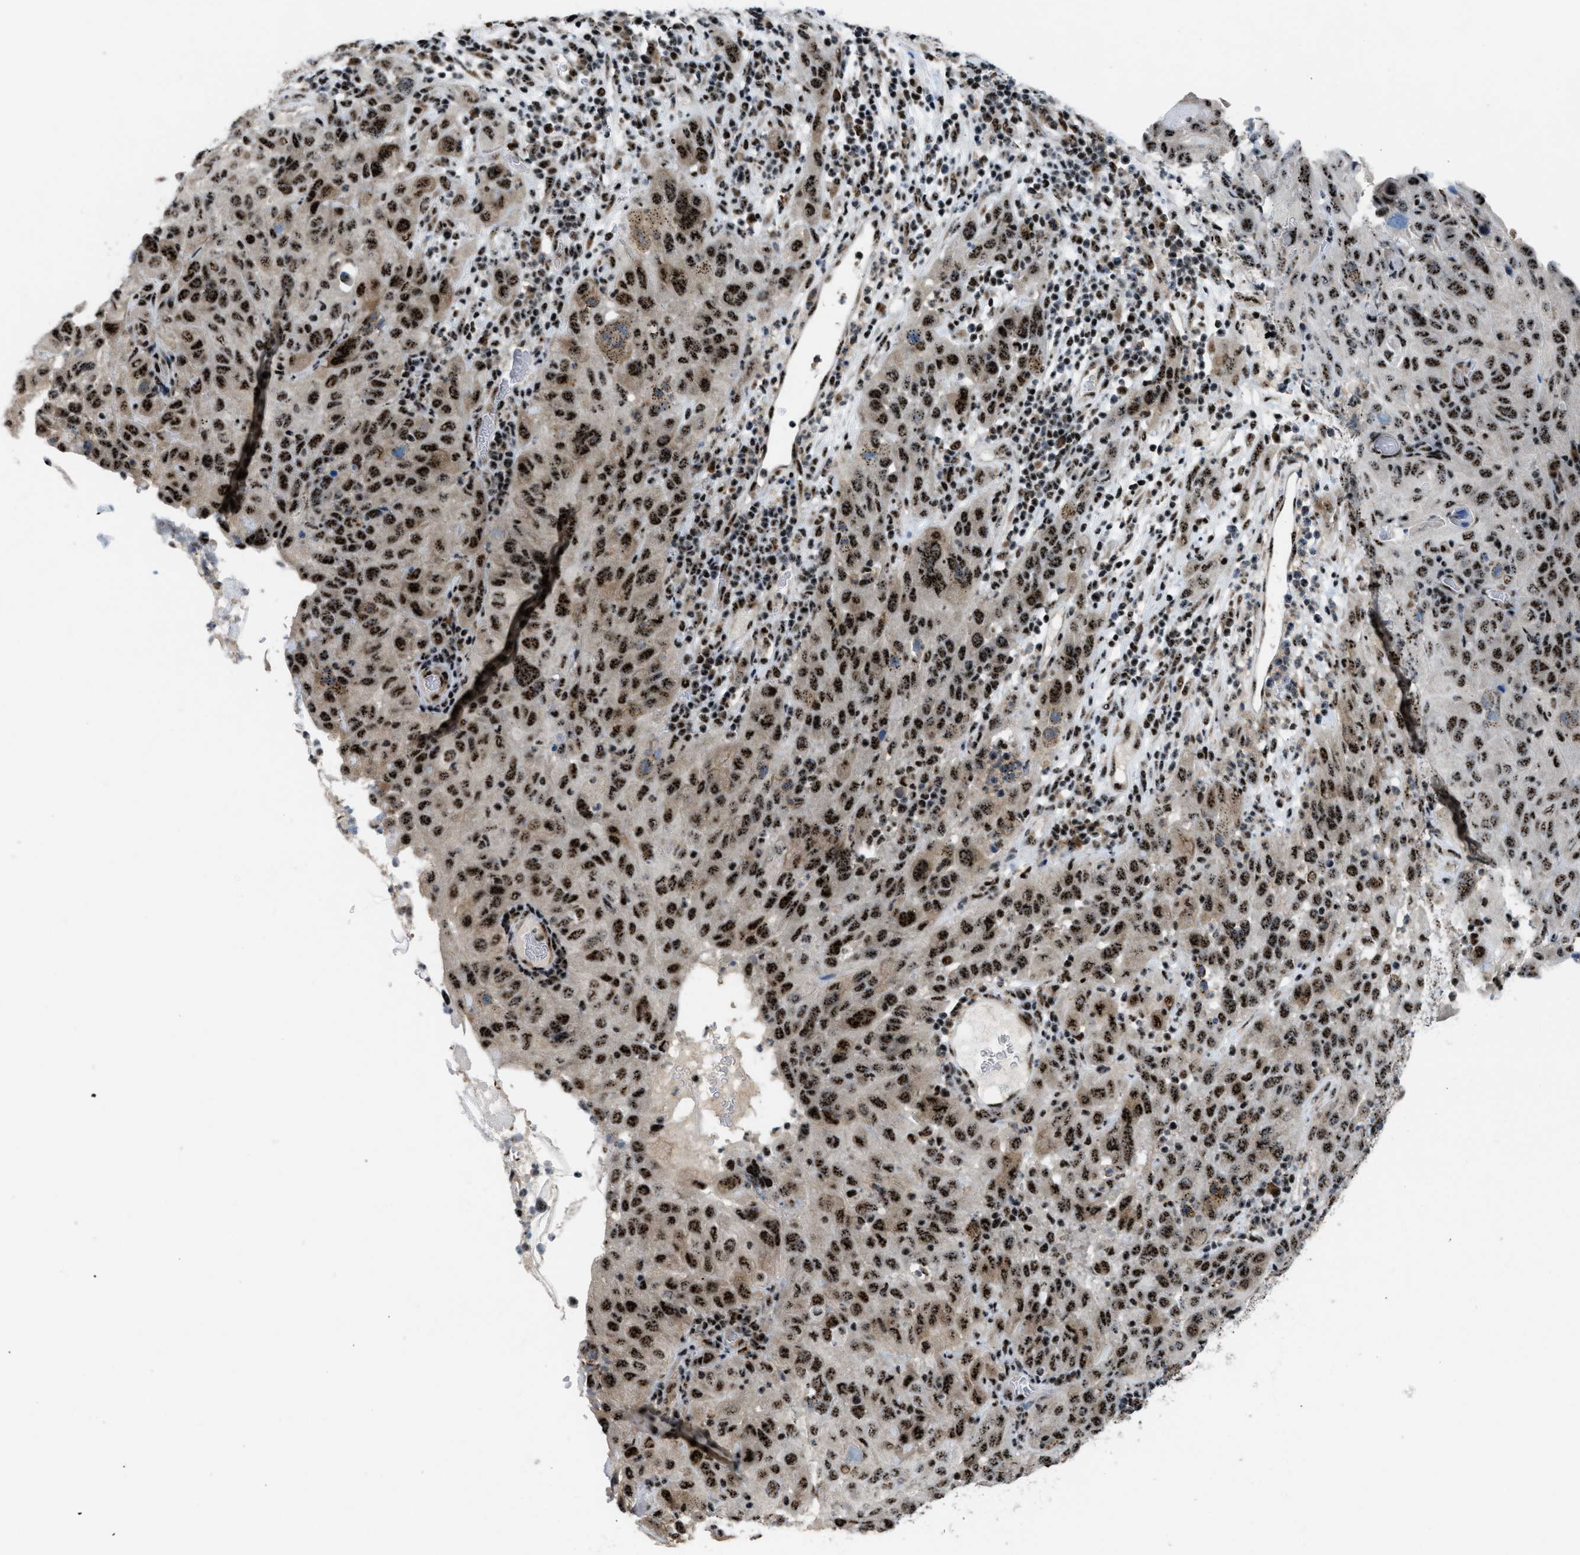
{"staining": {"intensity": "strong", "quantity": ">75%", "location": "nuclear"}, "tissue": "cervical cancer", "cell_type": "Tumor cells", "image_type": "cancer", "snomed": [{"axis": "morphology", "description": "Squamous cell carcinoma, NOS"}, {"axis": "topography", "description": "Cervix"}], "caption": "Brown immunohistochemical staining in human cervical squamous cell carcinoma demonstrates strong nuclear positivity in about >75% of tumor cells. (Brightfield microscopy of DAB IHC at high magnification).", "gene": "CDR2", "patient": {"sex": "female", "age": 32}}